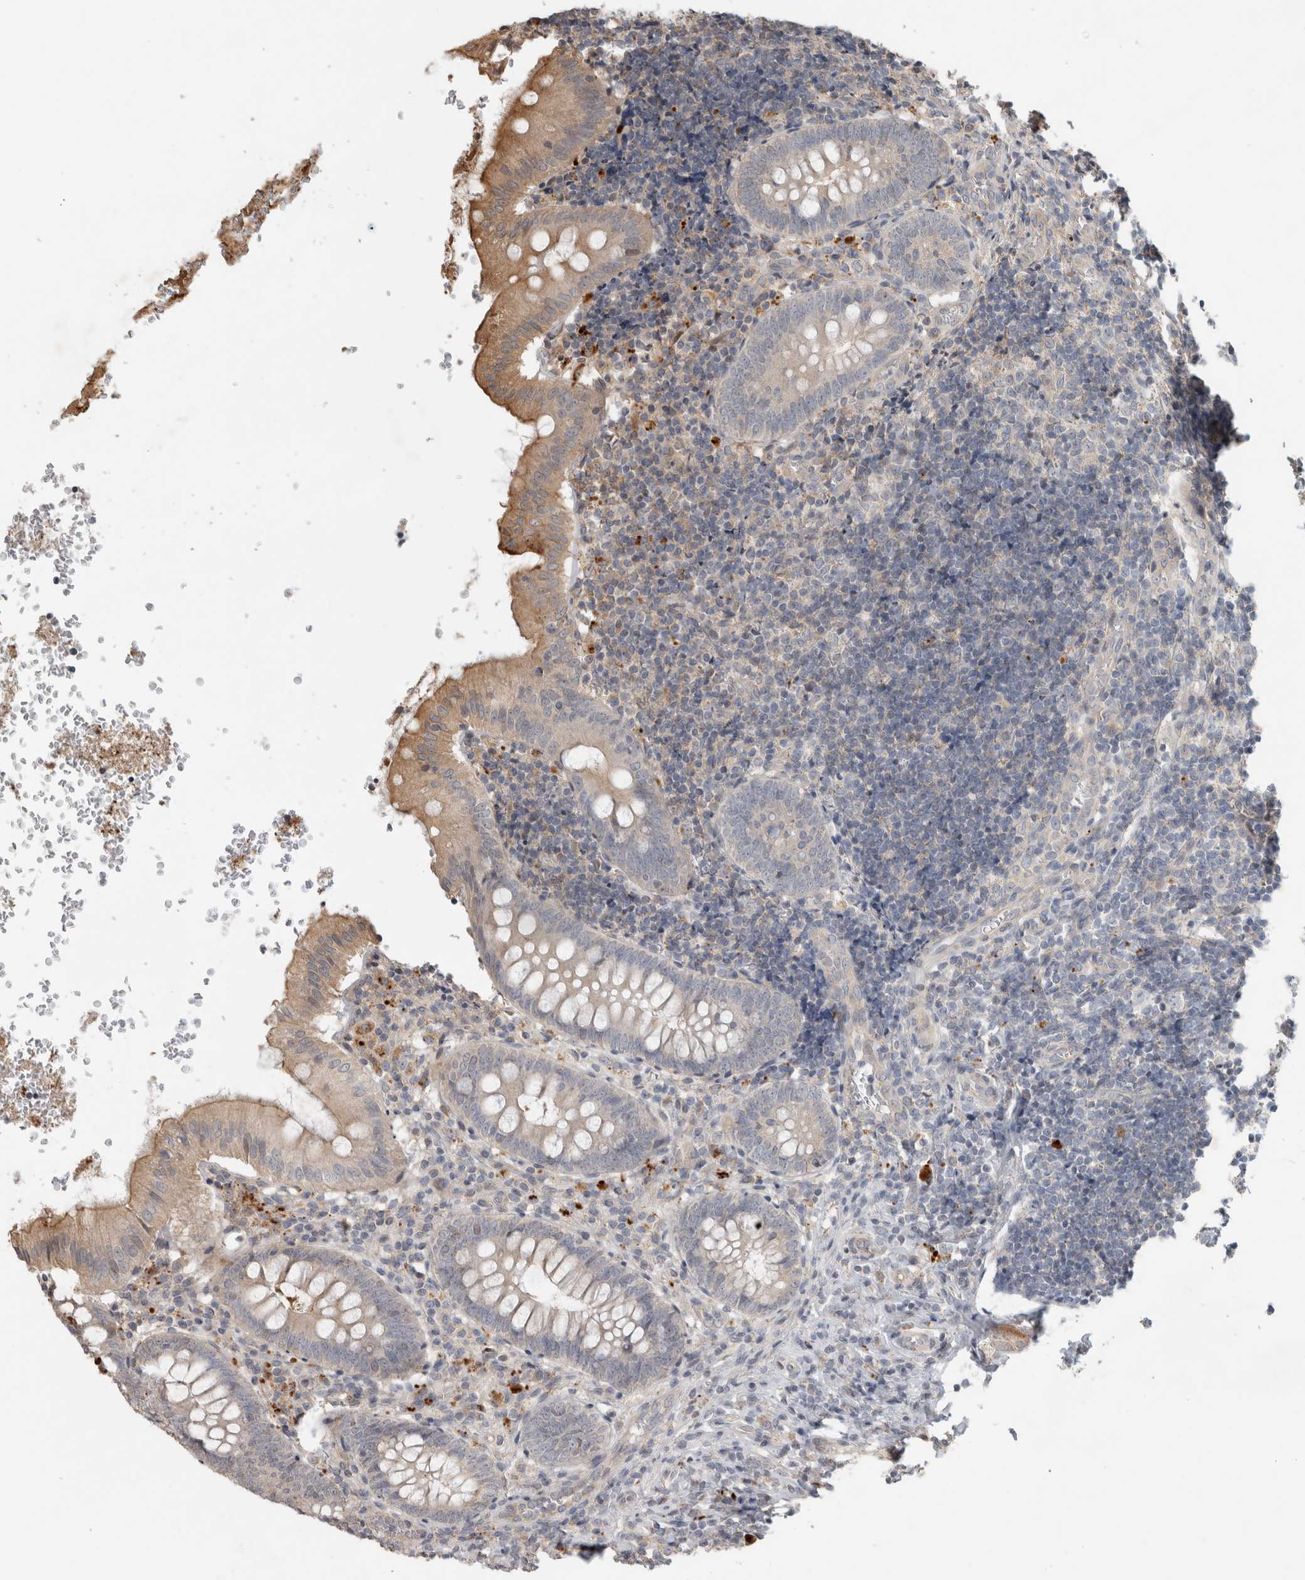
{"staining": {"intensity": "moderate", "quantity": "25%-75%", "location": "cytoplasmic/membranous"}, "tissue": "appendix", "cell_type": "Glandular cells", "image_type": "normal", "snomed": [{"axis": "morphology", "description": "Normal tissue, NOS"}, {"axis": "topography", "description": "Appendix"}], "caption": "This is an image of immunohistochemistry staining of normal appendix, which shows moderate expression in the cytoplasmic/membranous of glandular cells.", "gene": "PITPNC1", "patient": {"sex": "male", "age": 8}}